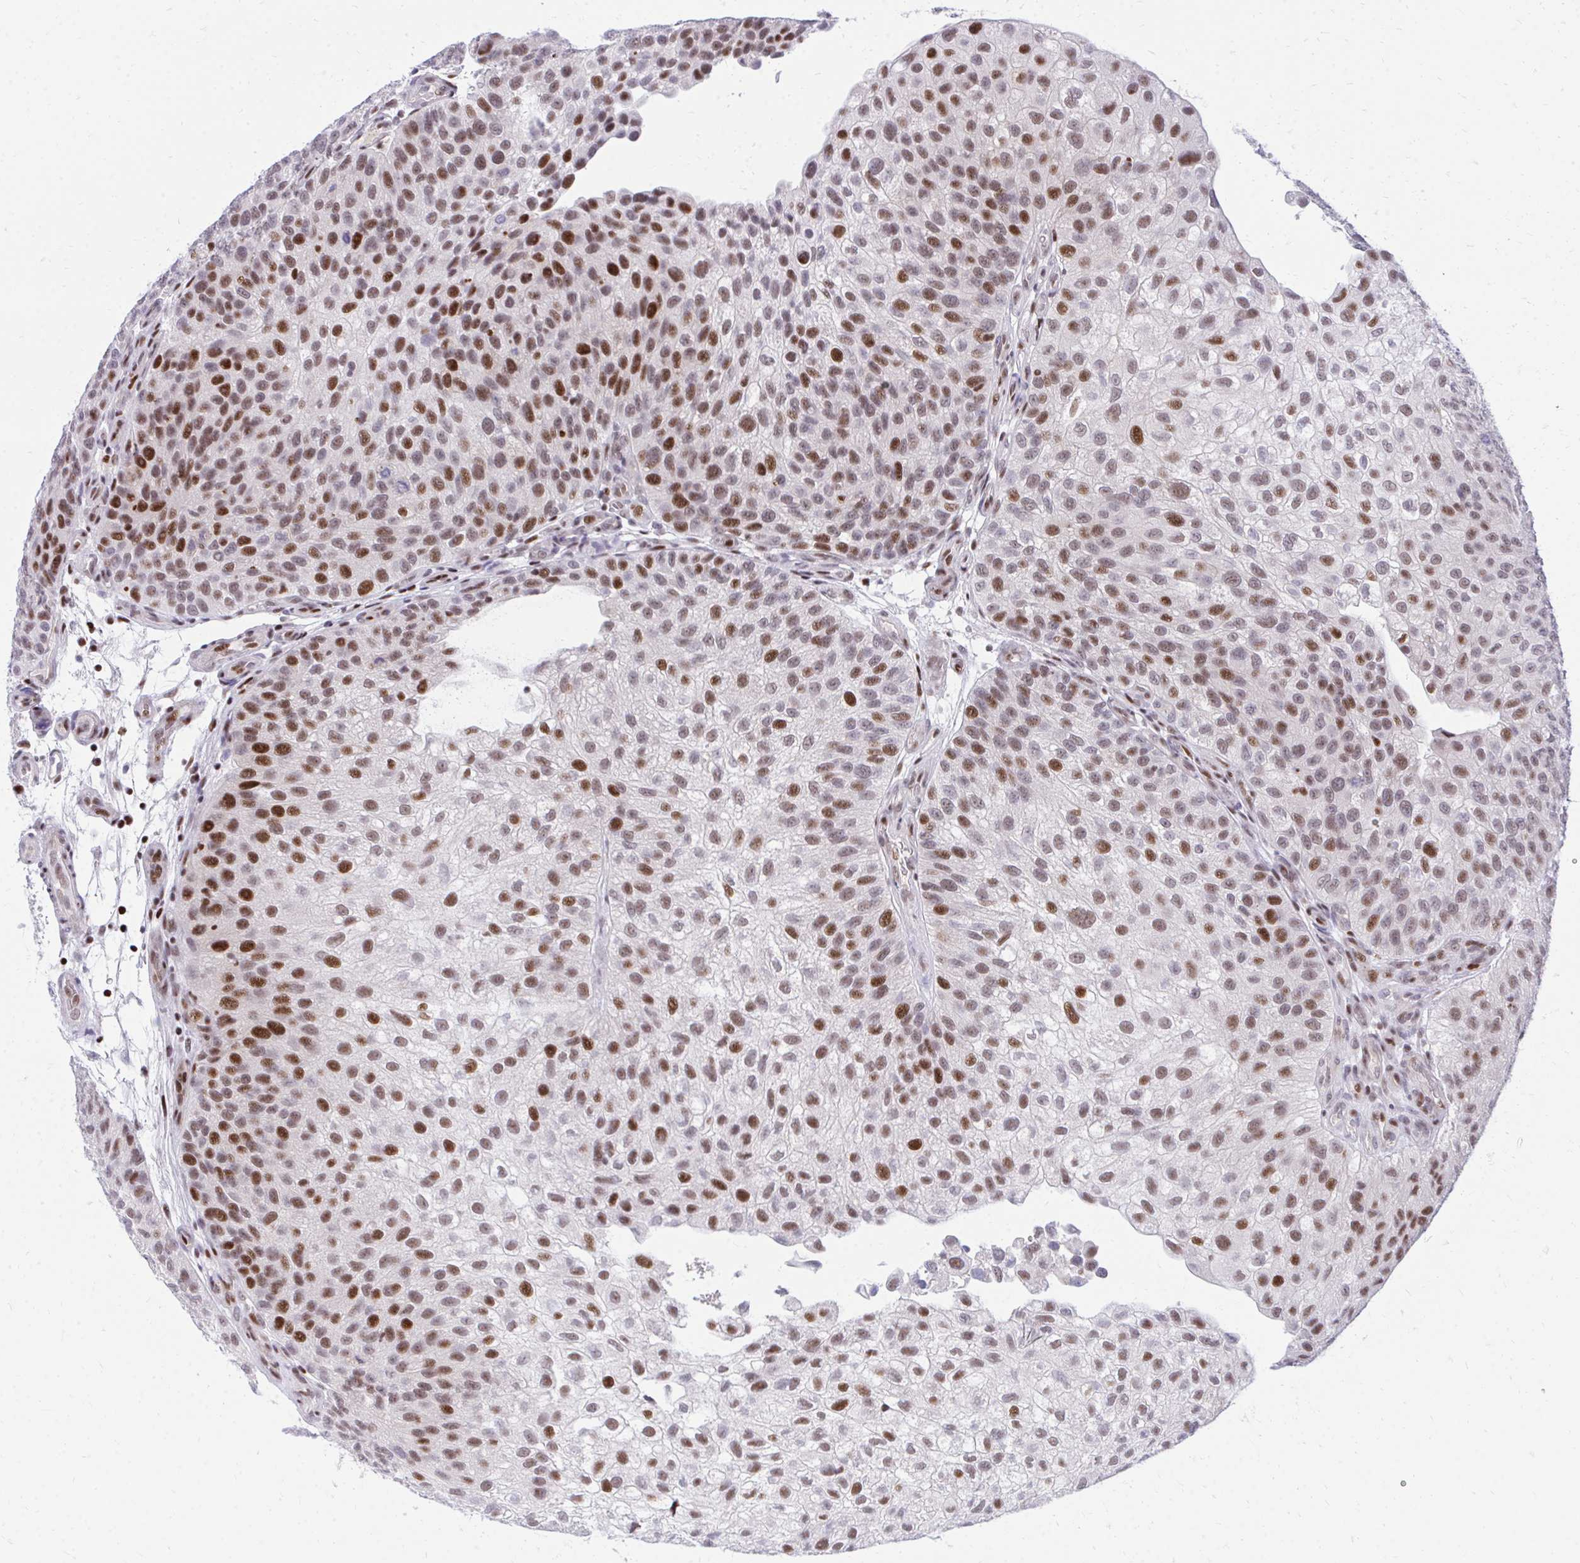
{"staining": {"intensity": "strong", "quantity": "25%-75%", "location": "nuclear"}, "tissue": "urothelial cancer", "cell_type": "Tumor cells", "image_type": "cancer", "snomed": [{"axis": "morphology", "description": "Urothelial carcinoma, NOS"}, {"axis": "topography", "description": "Urinary bladder"}], "caption": "Protein staining reveals strong nuclear positivity in approximately 25%-75% of tumor cells in transitional cell carcinoma.", "gene": "C14orf39", "patient": {"sex": "male", "age": 87}}